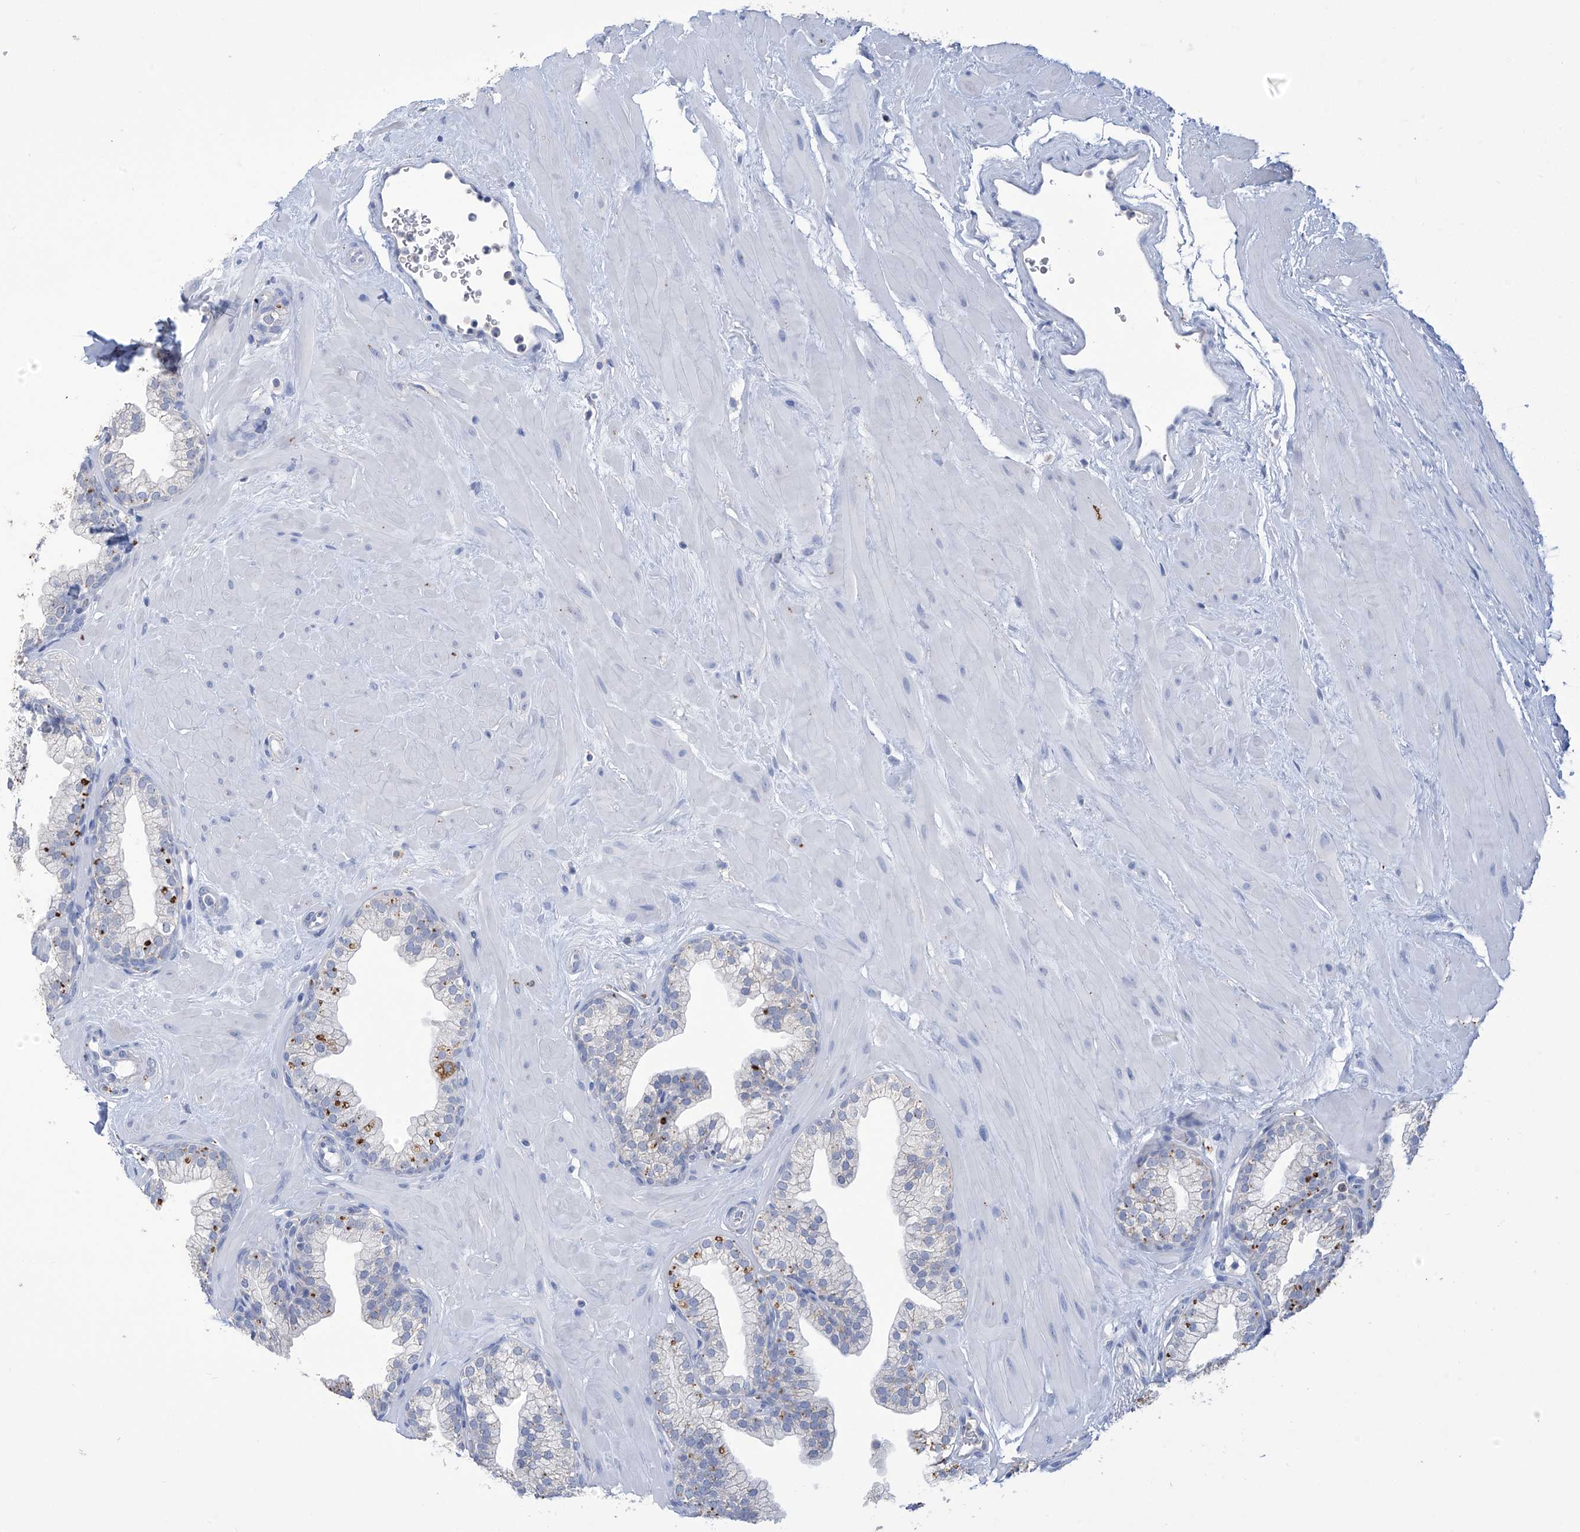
{"staining": {"intensity": "negative", "quantity": "none", "location": "none"}, "tissue": "prostate", "cell_type": "Glandular cells", "image_type": "normal", "snomed": [{"axis": "morphology", "description": "Normal tissue, NOS"}, {"axis": "morphology", "description": "Urothelial carcinoma, Low grade"}, {"axis": "topography", "description": "Urinary bladder"}, {"axis": "topography", "description": "Prostate"}], "caption": "An IHC histopathology image of unremarkable prostate is shown. There is no staining in glandular cells of prostate. Nuclei are stained in blue.", "gene": "OGT", "patient": {"sex": "male", "age": 60}}